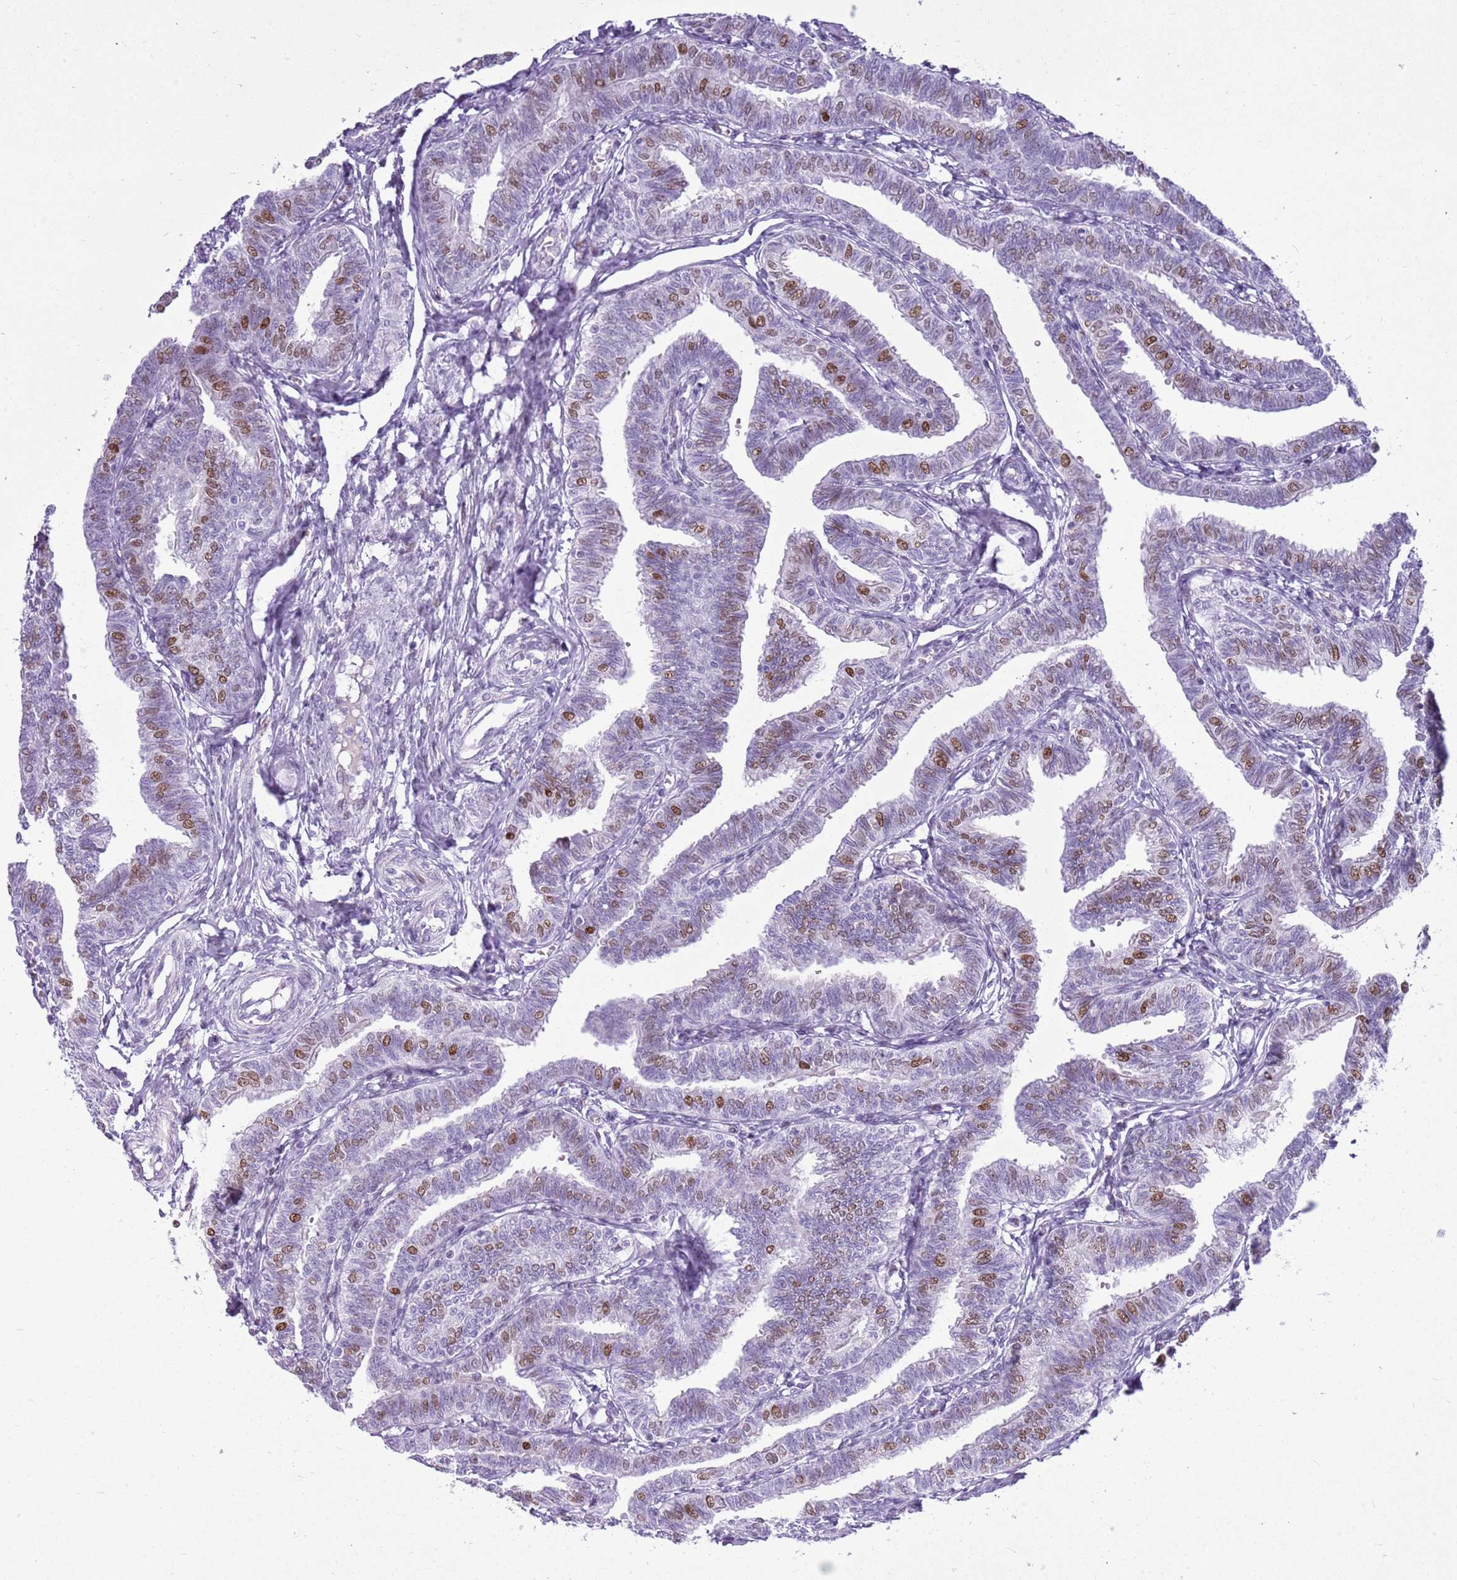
{"staining": {"intensity": "moderate", "quantity": "<25%", "location": "nuclear"}, "tissue": "fallopian tube", "cell_type": "Glandular cells", "image_type": "normal", "snomed": [{"axis": "morphology", "description": "Normal tissue, NOS"}, {"axis": "topography", "description": "Fallopian tube"}, {"axis": "topography", "description": "Ovary"}], "caption": "IHC (DAB) staining of normal fallopian tube exhibits moderate nuclear protein positivity in about <25% of glandular cells.", "gene": "ASIP", "patient": {"sex": "female", "age": 23}}